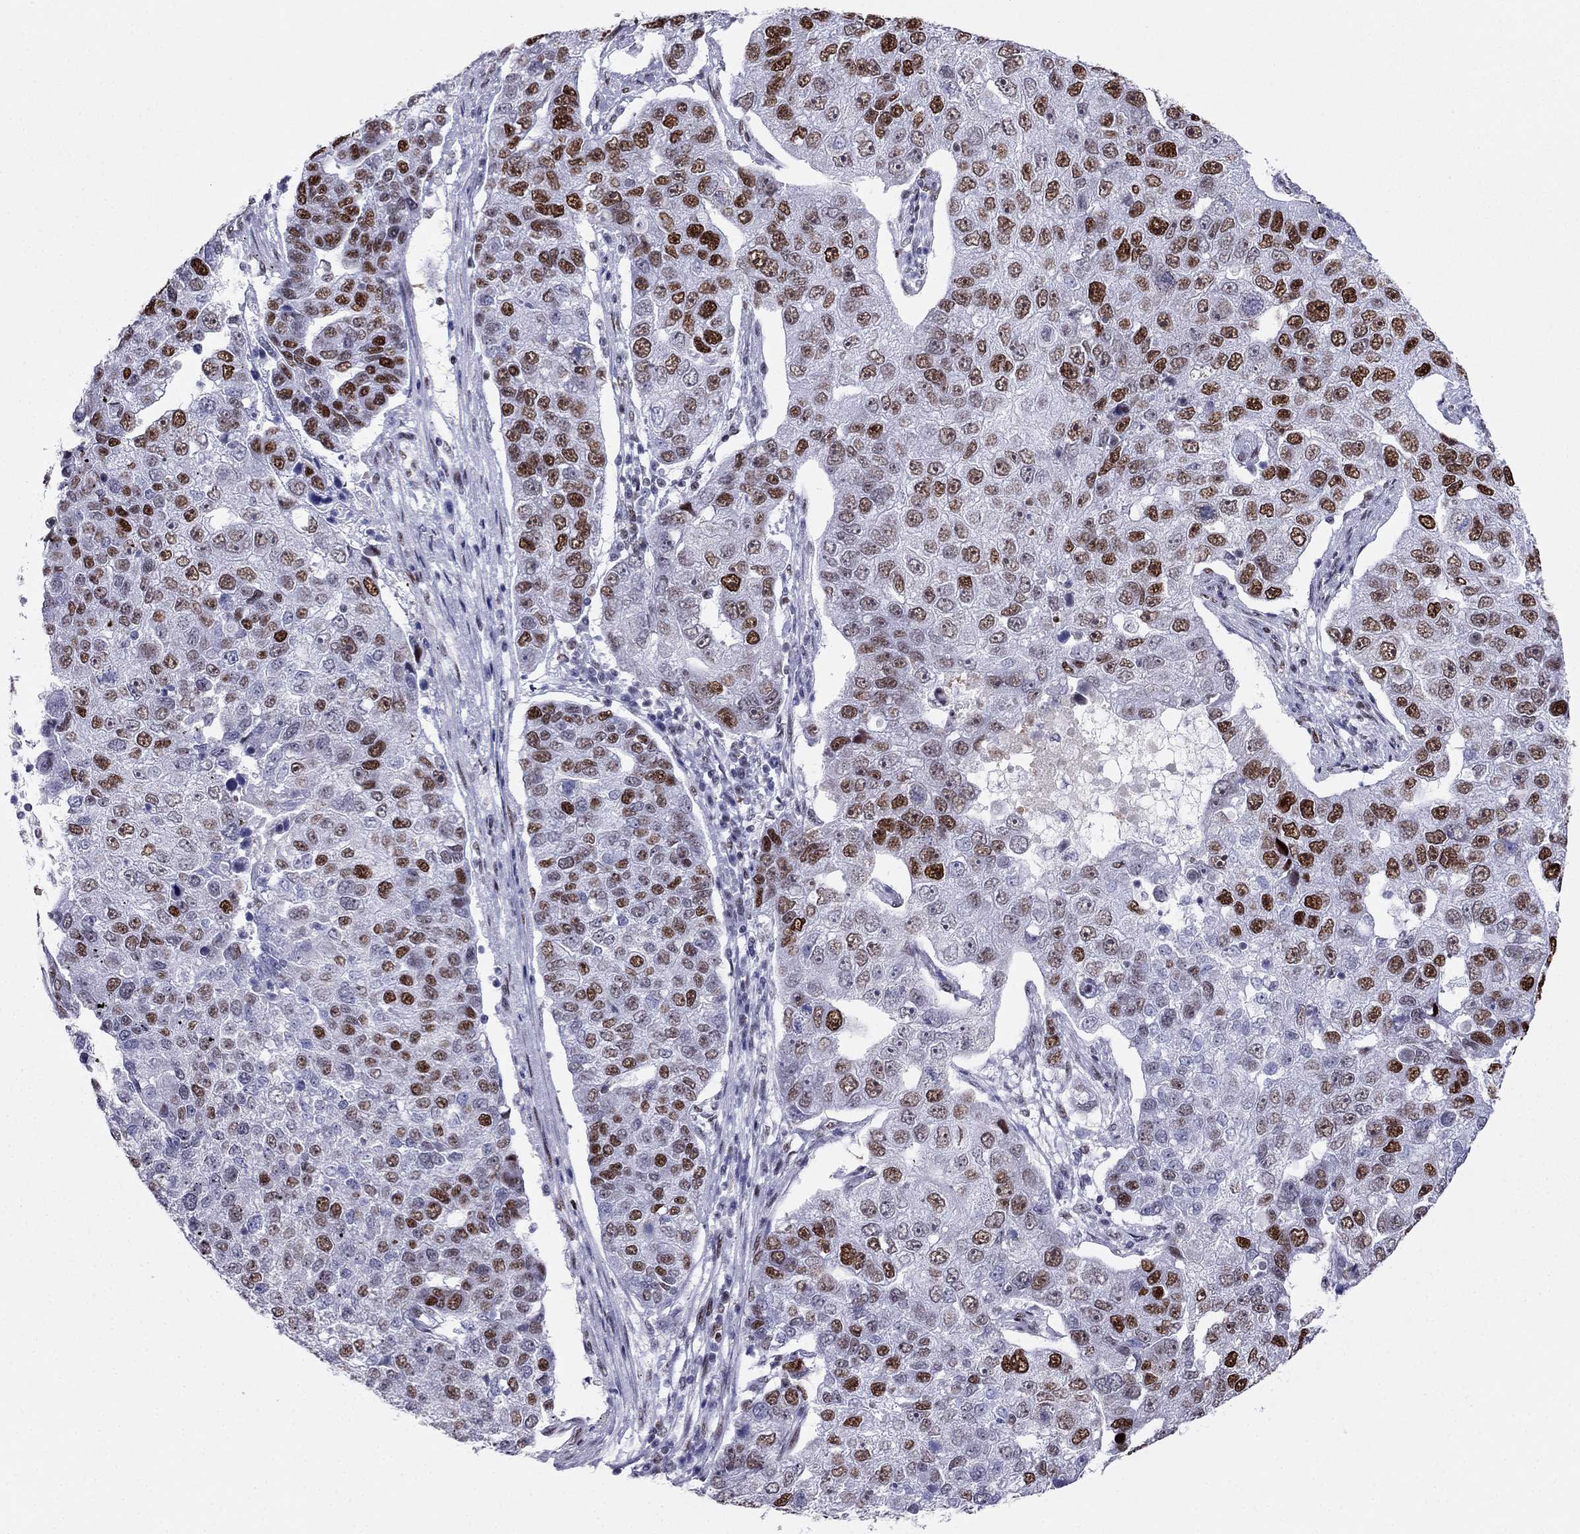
{"staining": {"intensity": "strong", "quantity": "25%-75%", "location": "nuclear"}, "tissue": "pancreatic cancer", "cell_type": "Tumor cells", "image_type": "cancer", "snomed": [{"axis": "morphology", "description": "Adenocarcinoma, NOS"}, {"axis": "topography", "description": "Pancreas"}], "caption": "Strong nuclear expression is seen in approximately 25%-75% of tumor cells in pancreatic cancer. The protein is shown in brown color, while the nuclei are stained blue.", "gene": "PPM1G", "patient": {"sex": "female", "age": 61}}